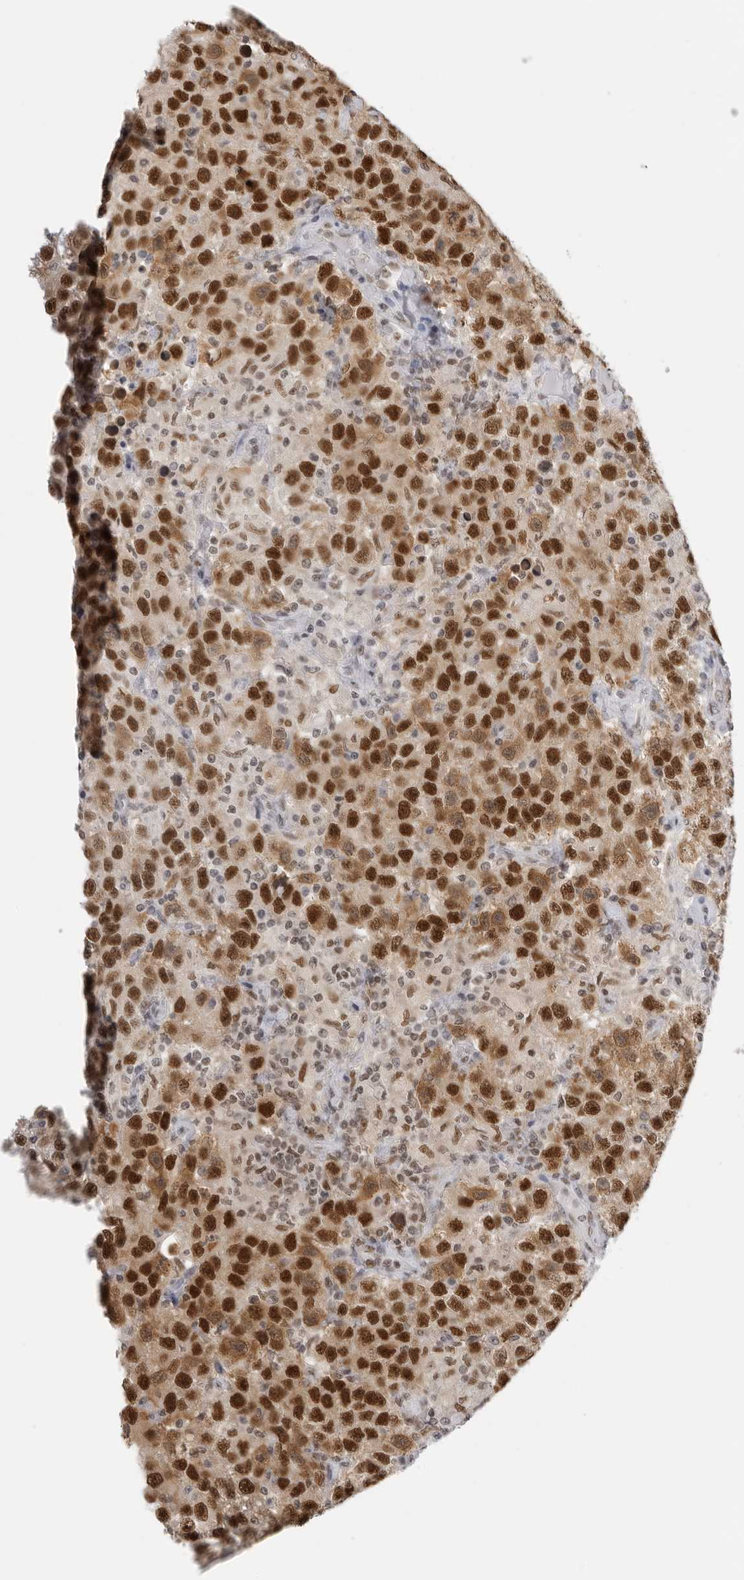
{"staining": {"intensity": "strong", "quantity": ">75%", "location": "cytoplasmic/membranous,nuclear"}, "tissue": "testis cancer", "cell_type": "Tumor cells", "image_type": "cancer", "snomed": [{"axis": "morphology", "description": "Seminoma, NOS"}, {"axis": "topography", "description": "Testis"}], "caption": "Protein staining reveals strong cytoplasmic/membranous and nuclear positivity in approximately >75% of tumor cells in testis seminoma.", "gene": "RPA2", "patient": {"sex": "male", "age": 41}}